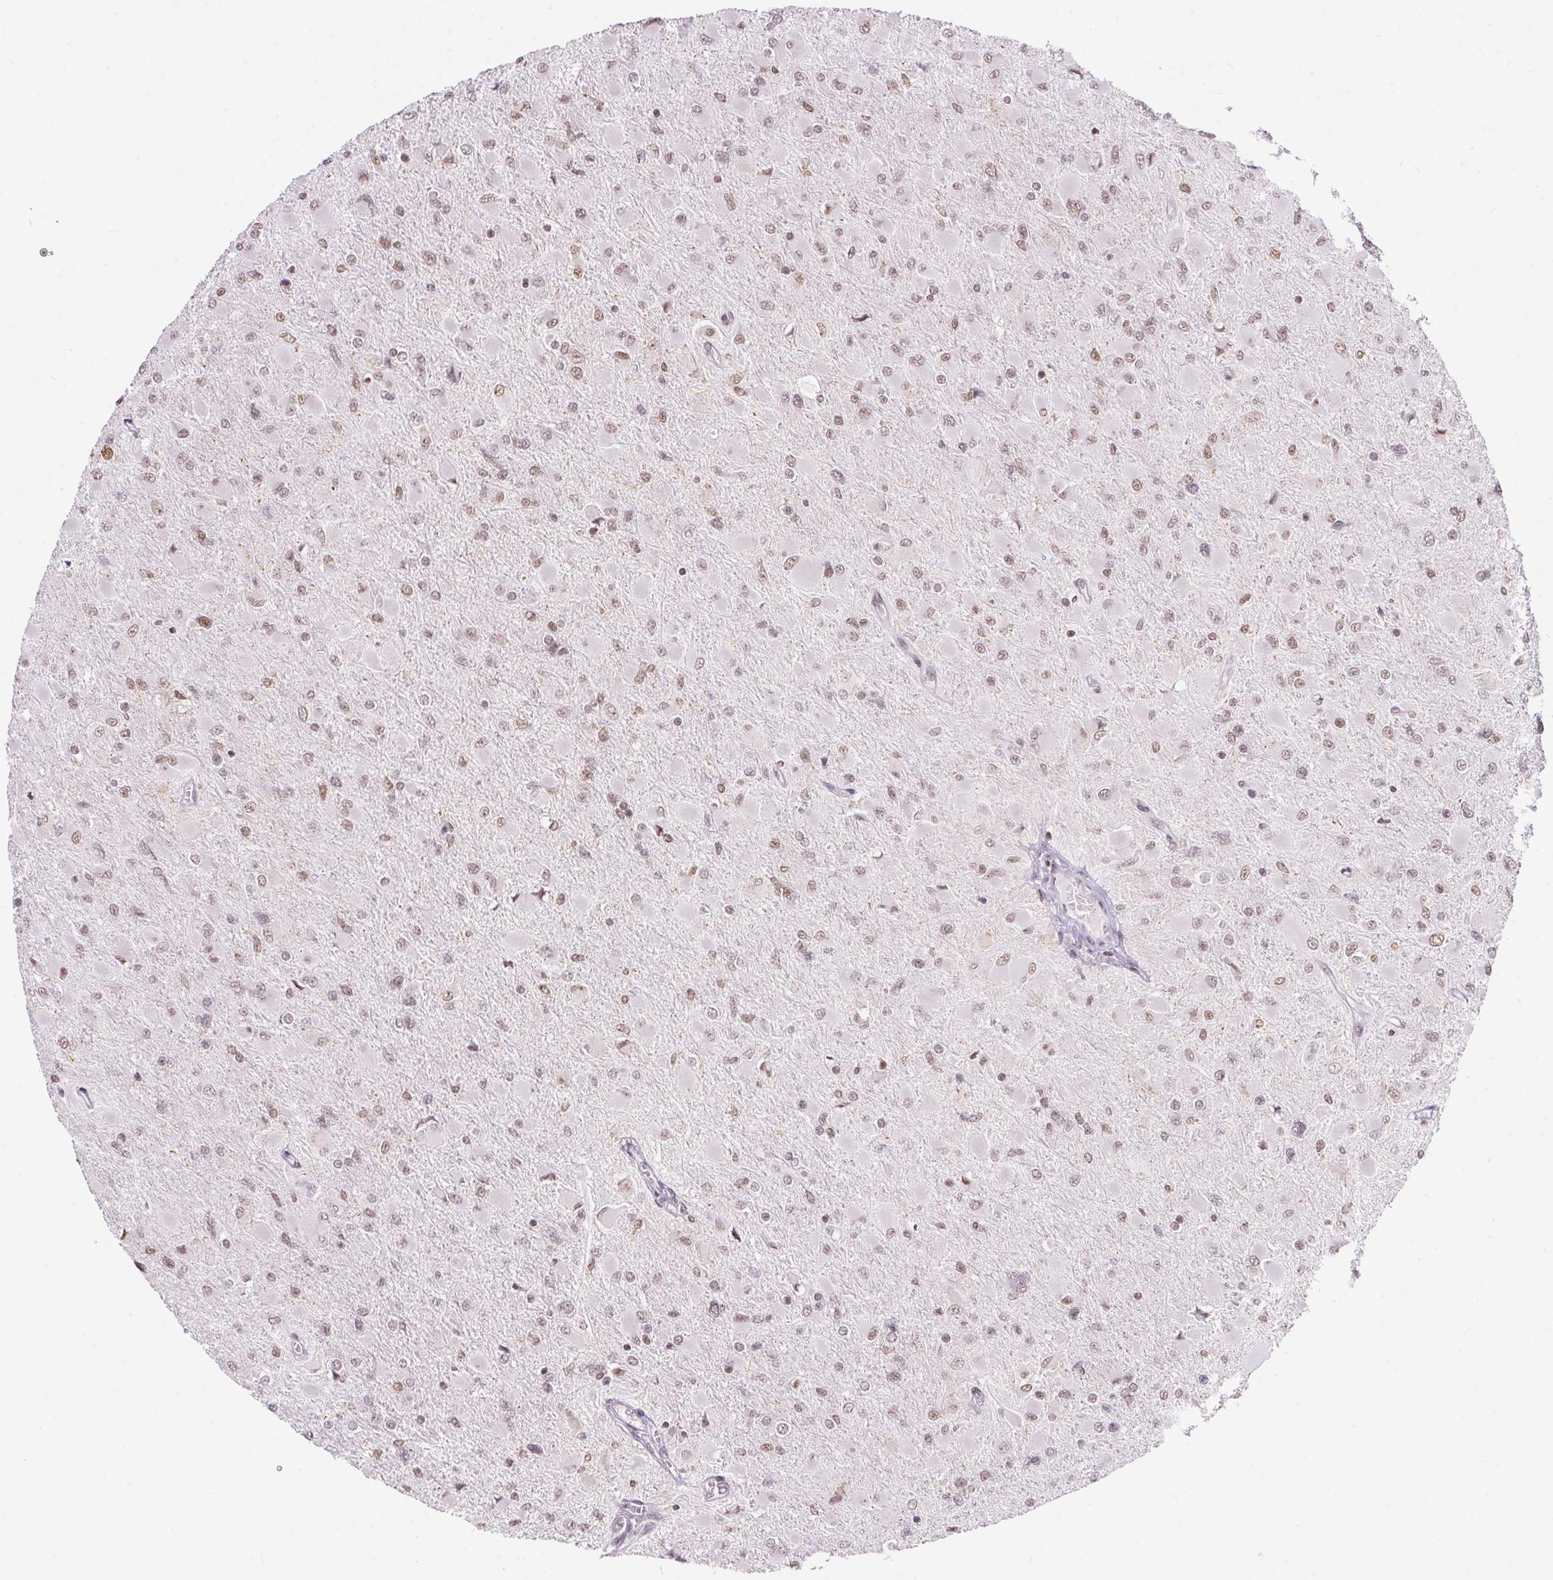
{"staining": {"intensity": "weak", "quantity": ">75%", "location": "nuclear"}, "tissue": "glioma", "cell_type": "Tumor cells", "image_type": "cancer", "snomed": [{"axis": "morphology", "description": "Glioma, malignant, High grade"}, {"axis": "topography", "description": "Cerebral cortex"}], "caption": "The micrograph exhibits staining of glioma, revealing weak nuclear protein expression (brown color) within tumor cells.", "gene": "NFE2L1", "patient": {"sex": "female", "age": 36}}